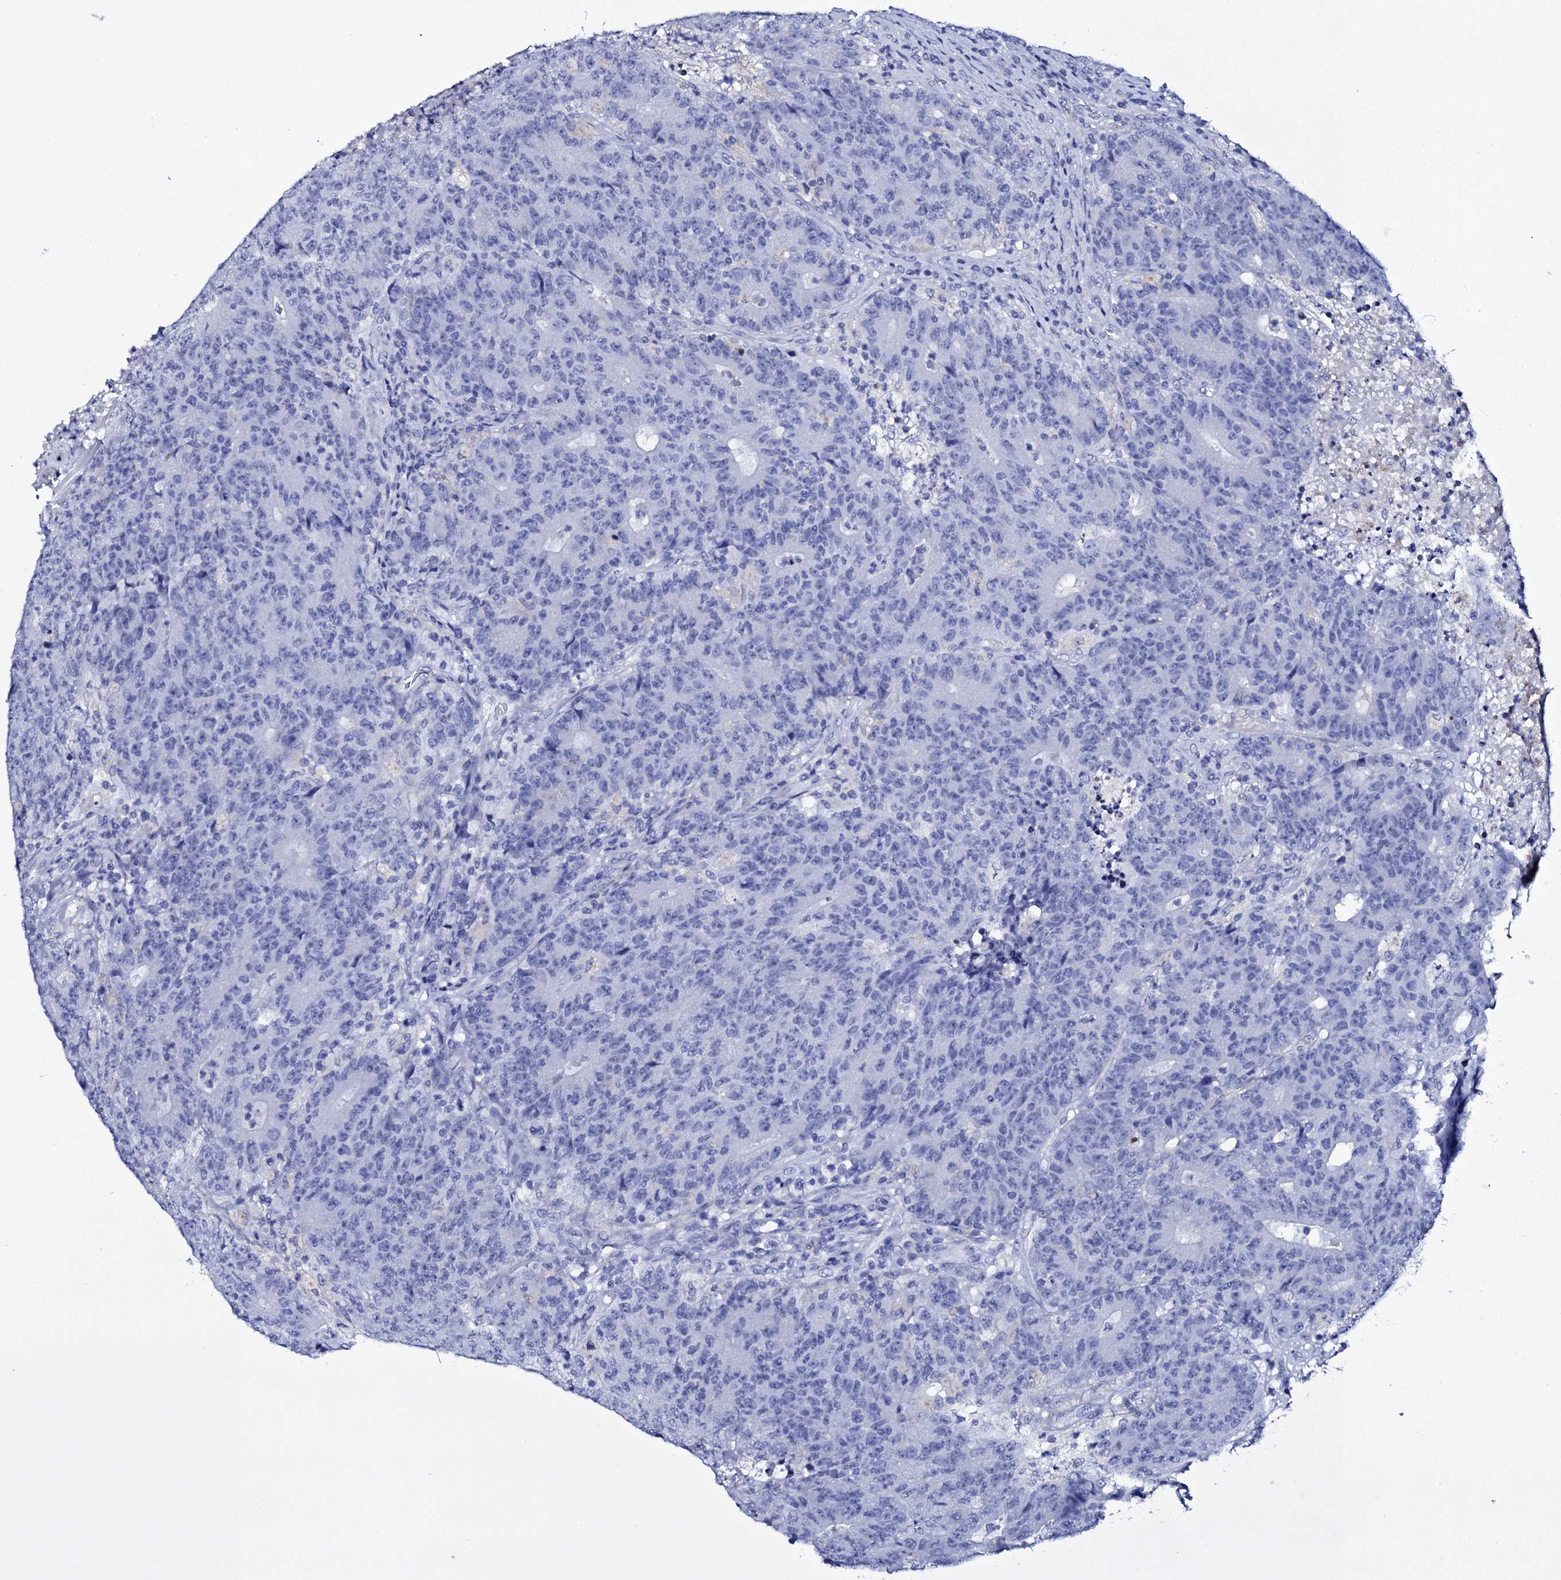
{"staining": {"intensity": "negative", "quantity": "none", "location": "none"}, "tissue": "colorectal cancer", "cell_type": "Tumor cells", "image_type": "cancer", "snomed": [{"axis": "morphology", "description": "Adenocarcinoma, NOS"}, {"axis": "topography", "description": "Colon"}], "caption": "Histopathology image shows no protein staining in tumor cells of colorectal cancer tissue.", "gene": "ITPRID2", "patient": {"sex": "female", "age": 75}}